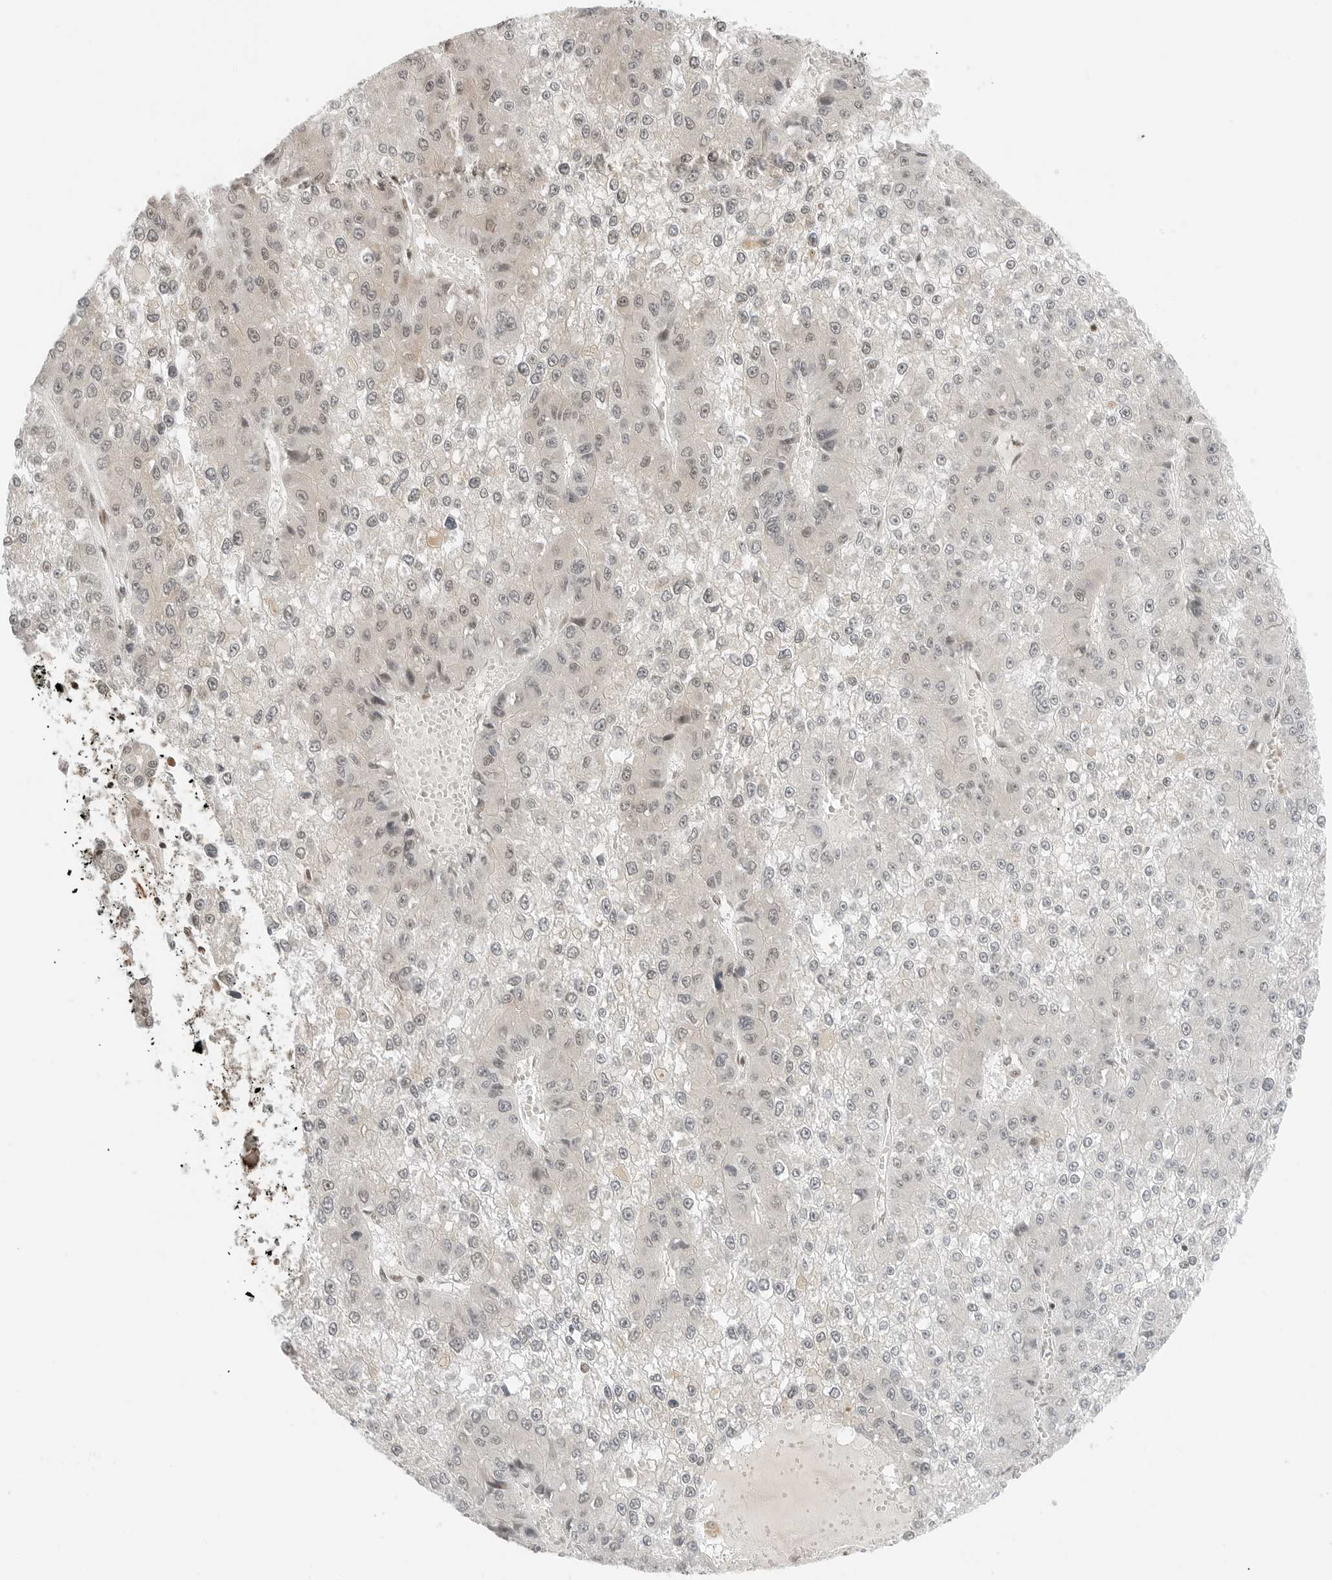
{"staining": {"intensity": "weak", "quantity": "<25%", "location": "nuclear"}, "tissue": "liver cancer", "cell_type": "Tumor cells", "image_type": "cancer", "snomed": [{"axis": "morphology", "description": "Carcinoma, Hepatocellular, NOS"}, {"axis": "topography", "description": "Liver"}], "caption": "Human liver hepatocellular carcinoma stained for a protein using IHC demonstrates no expression in tumor cells.", "gene": "CRTC2", "patient": {"sex": "female", "age": 73}}